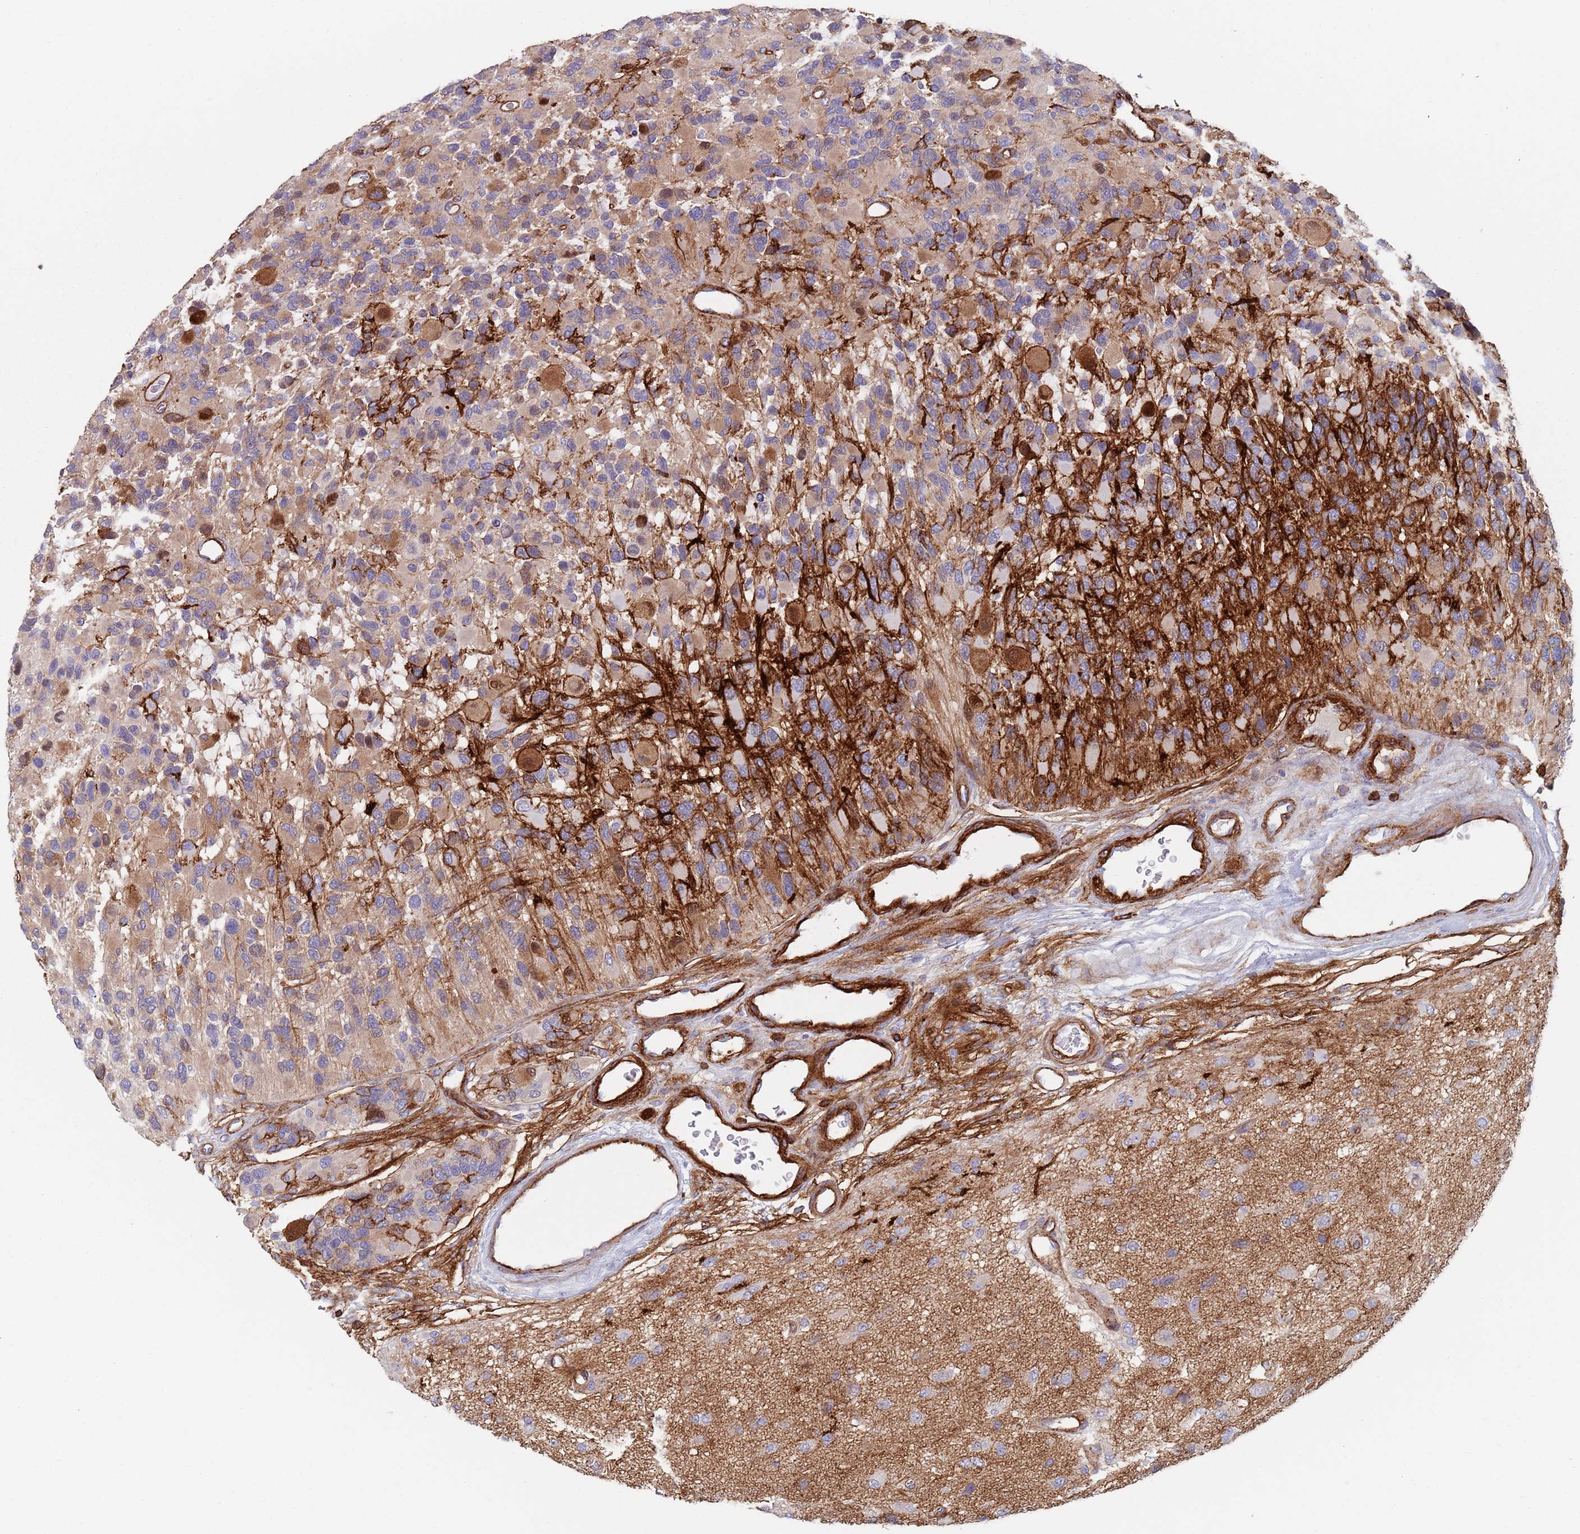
{"staining": {"intensity": "weak", "quantity": "<25%", "location": "cytoplasmic/membranous"}, "tissue": "glioma", "cell_type": "Tumor cells", "image_type": "cancer", "snomed": [{"axis": "morphology", "description": "Glioma, malignant, High grade"}, {"axis": "topography", "description": "Brain"}], "caption": "Glioma was stained to show a protein in brown. There is no significant positivity in tumor cells.", "gene": "RNF144A", "patient": {"sex": "male", "age": 77}}